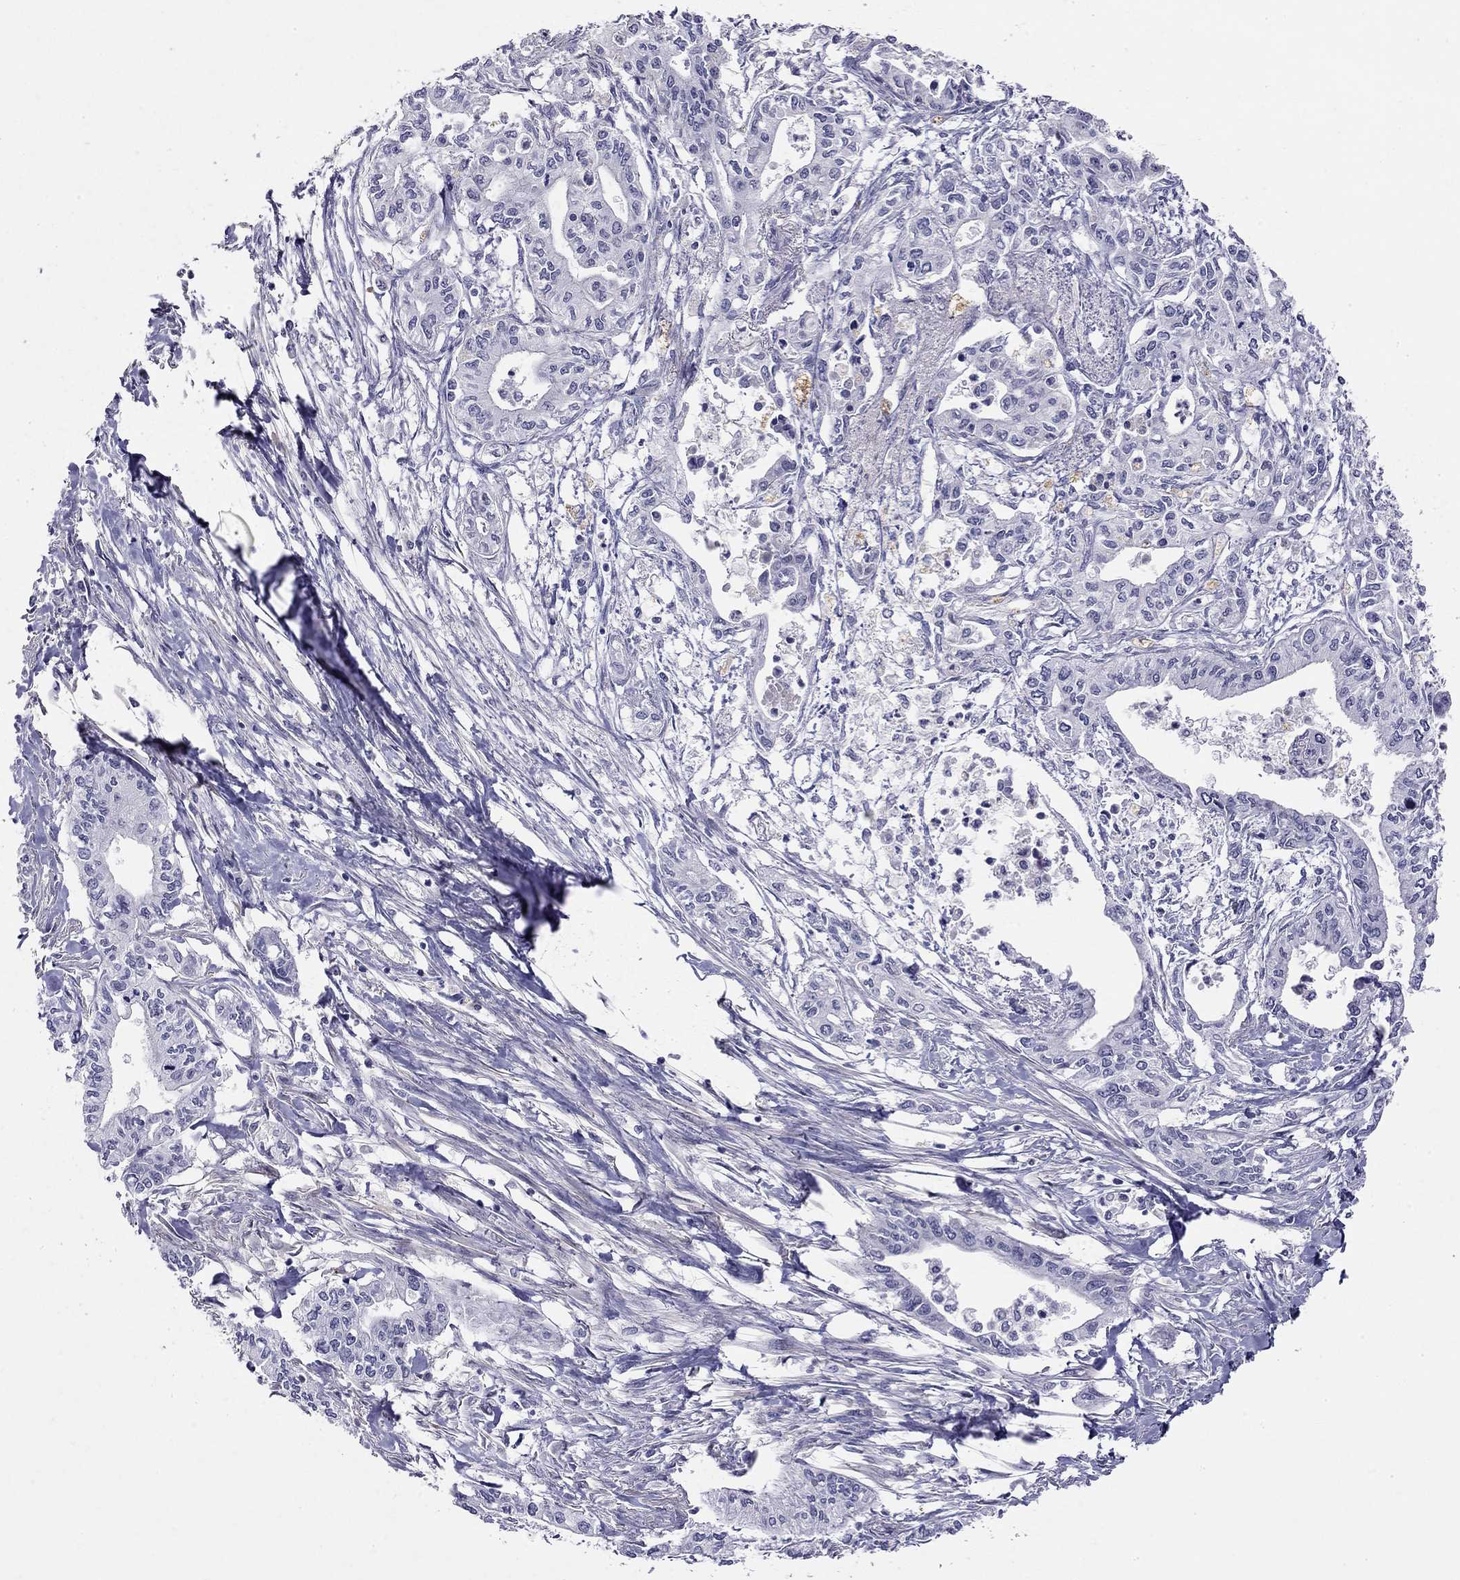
{"staining": {"intensity": "negative", "quantity": "none", "location": "none"}, "tissue": "pancreatic cancer", "cell_type": "Tumor cells", "image_type": "cancer", "snomed": [{"axis": "morphology", "description": "Adenocarcinoma, NOS"}, {"axis": "topography", "description": "Pancreas"}], "caption": "Pancreatic cancer was stained to show a protein in brown. There is no significant expression in tumor cells.", "gene": "RTL1", "patient": {"sex": "male", "age": 60}}